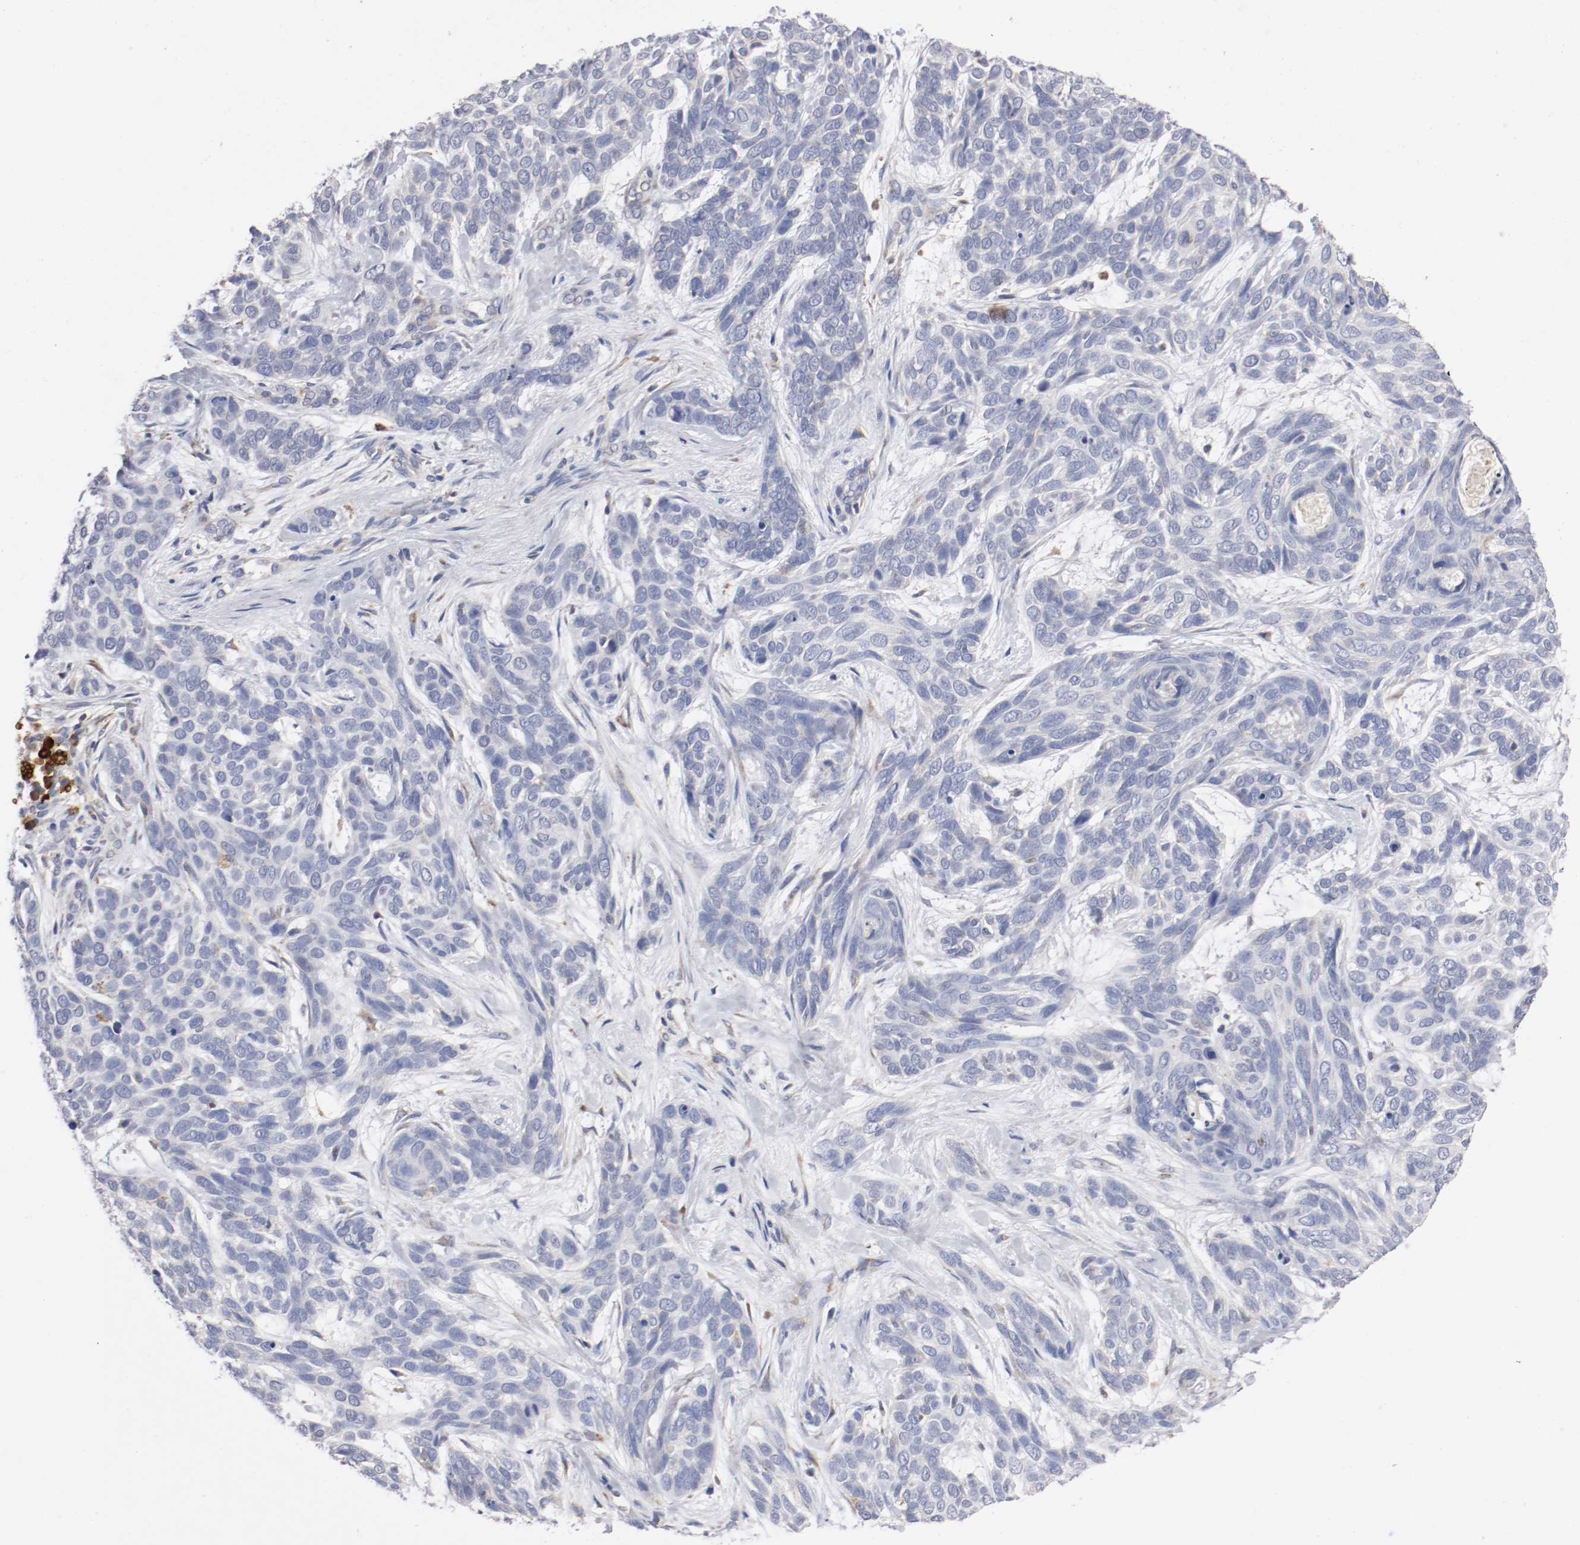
{"staining": {"intensity": "moderate", "quantity": "<25%", "location": "cytoplasmic/membranous"}, "tissue": "skin cancer", "cell_type": "Tumor cells", "image_type": "cancer", "snomed": [{"axis": "morphology", "description": "Basal cell carcinoma"}, {"axis": "topography", "description": "Skin"}], "caption": "Immunohistochemical staining of human skin cancer shows moderate cytoplasmic/membranous protein positivity in approximately <25% of tumor cells.", "gene": "TRAF2", "patient": {"sex": "male", "age": 87}}